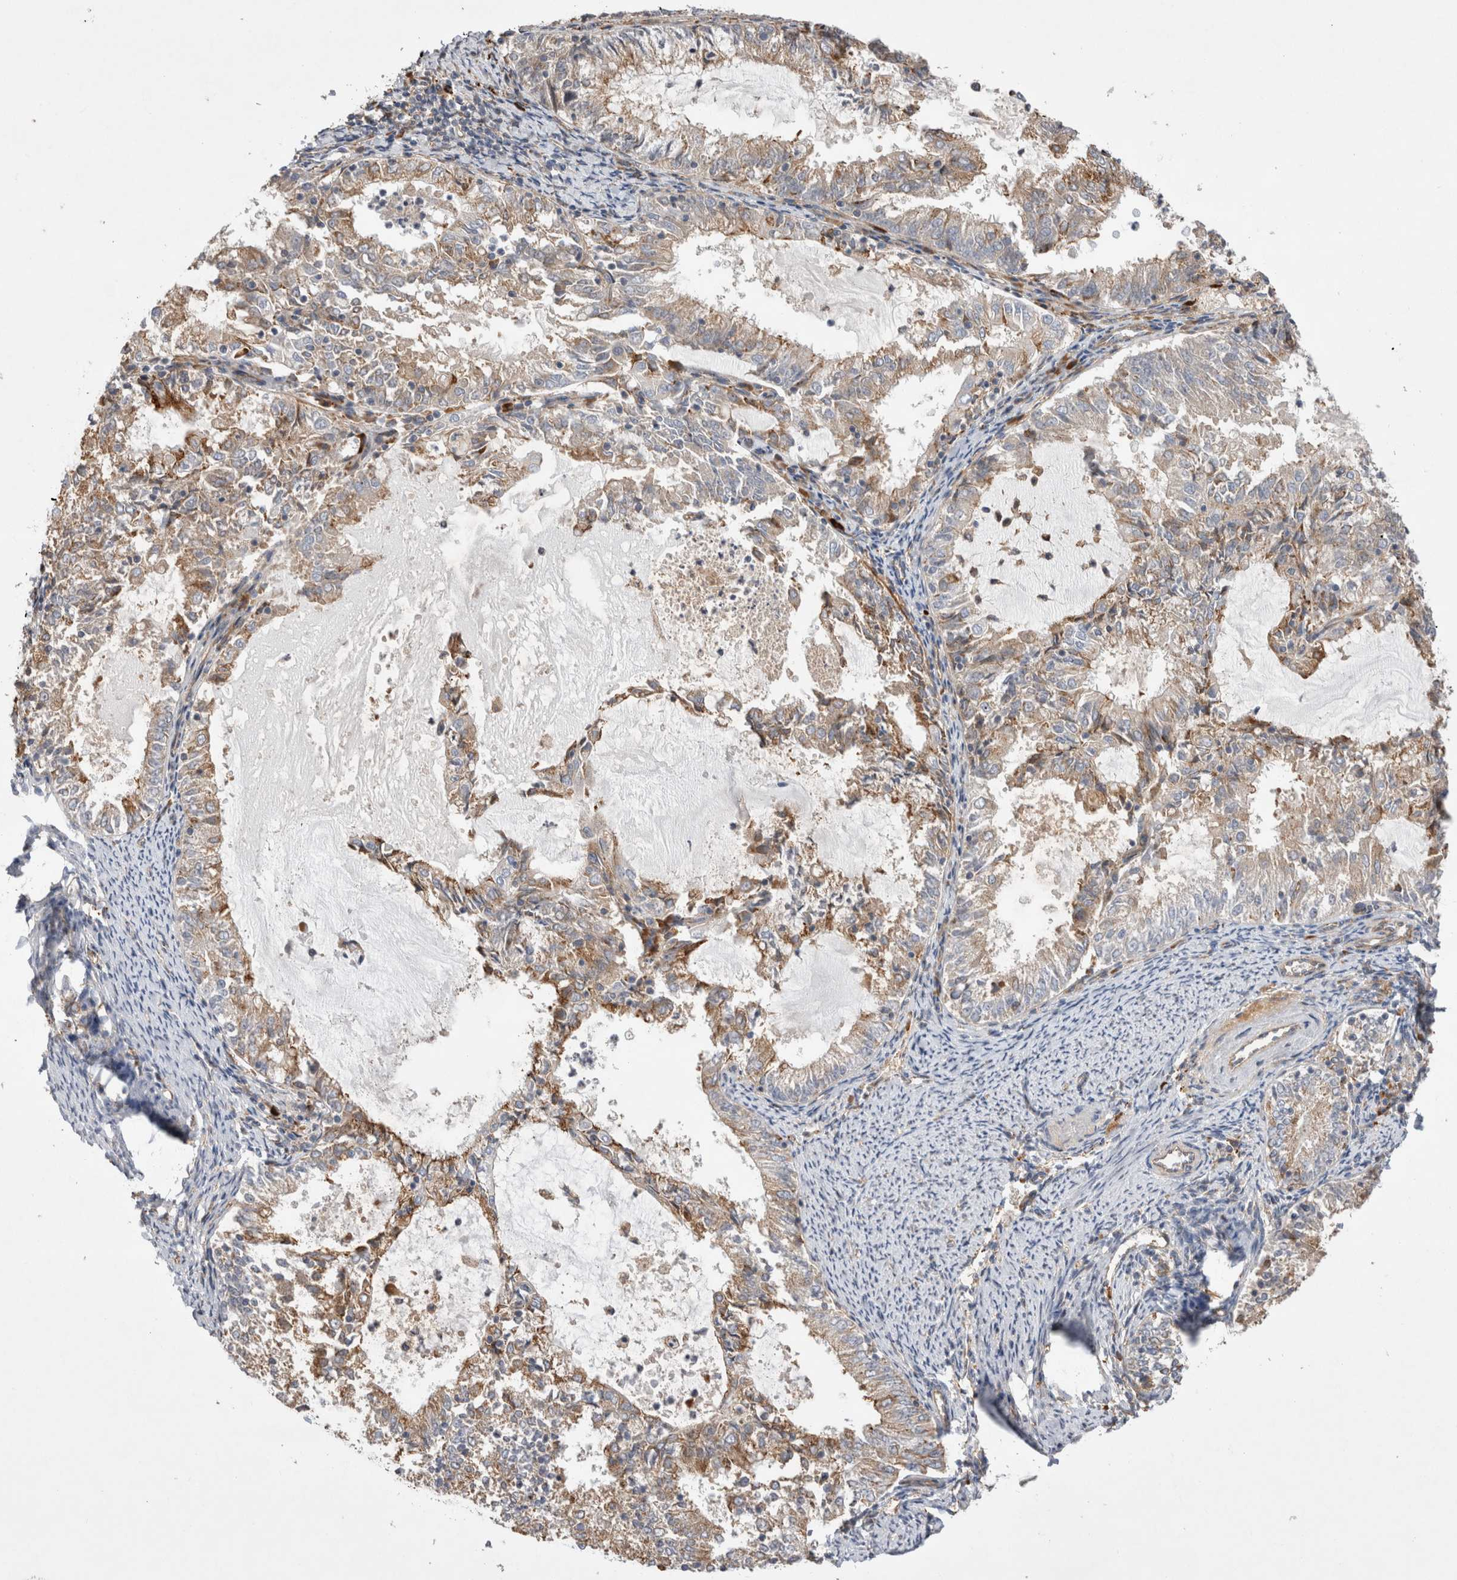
{"staining": {"intensity": "weak", "quantity": "25%-75%", "location": "cytoplasmic/membranous"}, "tissue": "endometrial cancer", "cell_type": "Tumor cells", "image_type": "cancer", "snomed": [{"axis": "morphology", "description": "Adenocarcinoma, NOS"}, {"axis": "topography", "description": "Endometrium"}], "caption": "DAB (3,3'-diaminobenzidine) immunohistochemical staining of endometrial cancer (adenocarcinoma) shows weak cytoplasmic/membranous protein staining in about 25%-75% of tumor cells.", "gene": "PDCD10", "patient": {"sex": "female", "age": 57}}